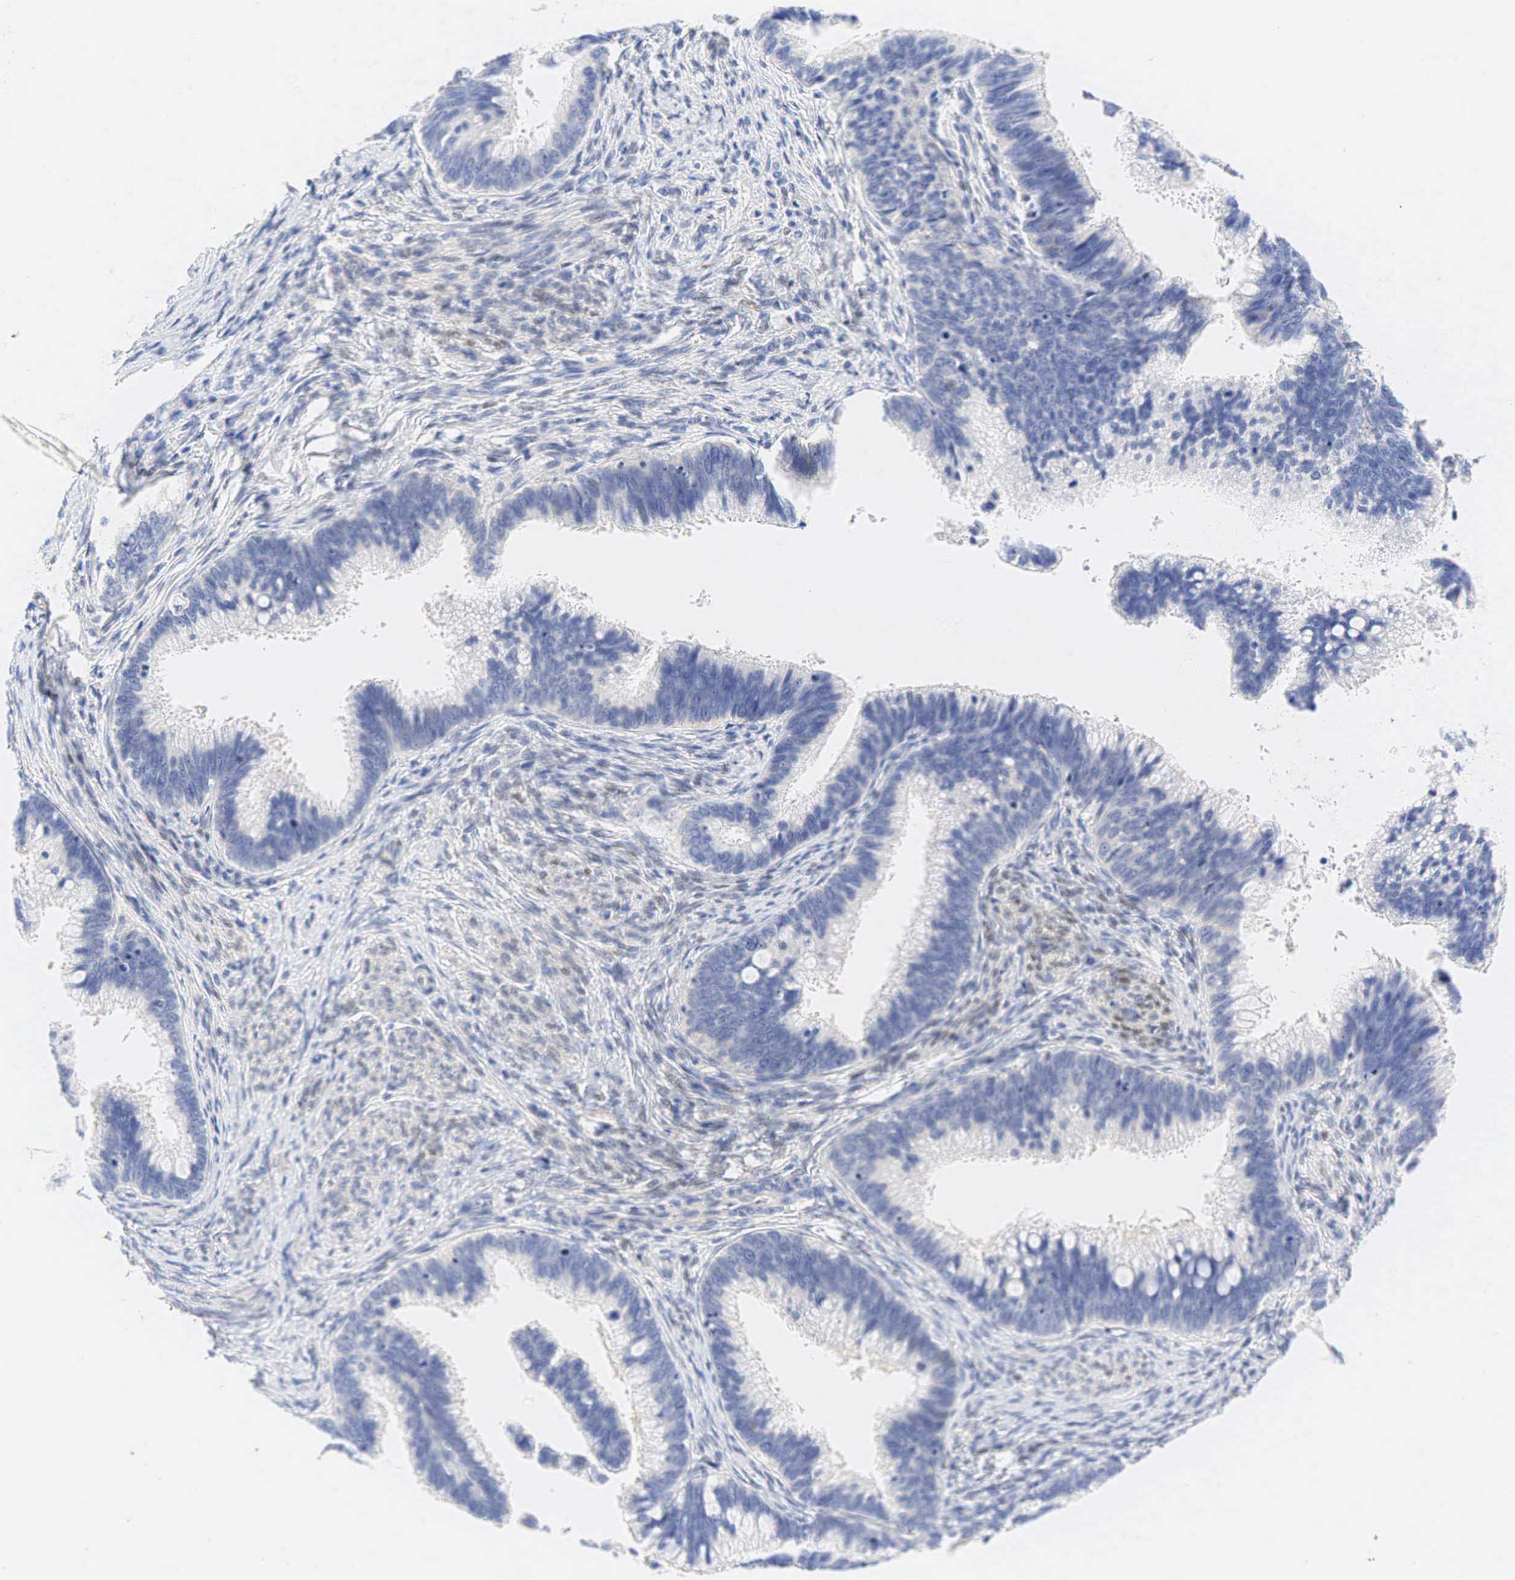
{"staining": {"intensity": "negative", "quantity": "none", "location": "none"}, "tissue": "cervical cancer", "cell_type": "Tumor cells", "image_type": "cancer", "snomed": [{"axis": "morphology", "description": "Adenocarcinoma, NOS"}, {"axis": "topography", "description": "Cervix"}], "caption": "Human adenocarcinoma (cervical) stained for a protein using IHC shows no expression in tumor cells.", "gene": "AR", "patient": {"sex": "female", "age": 47}}